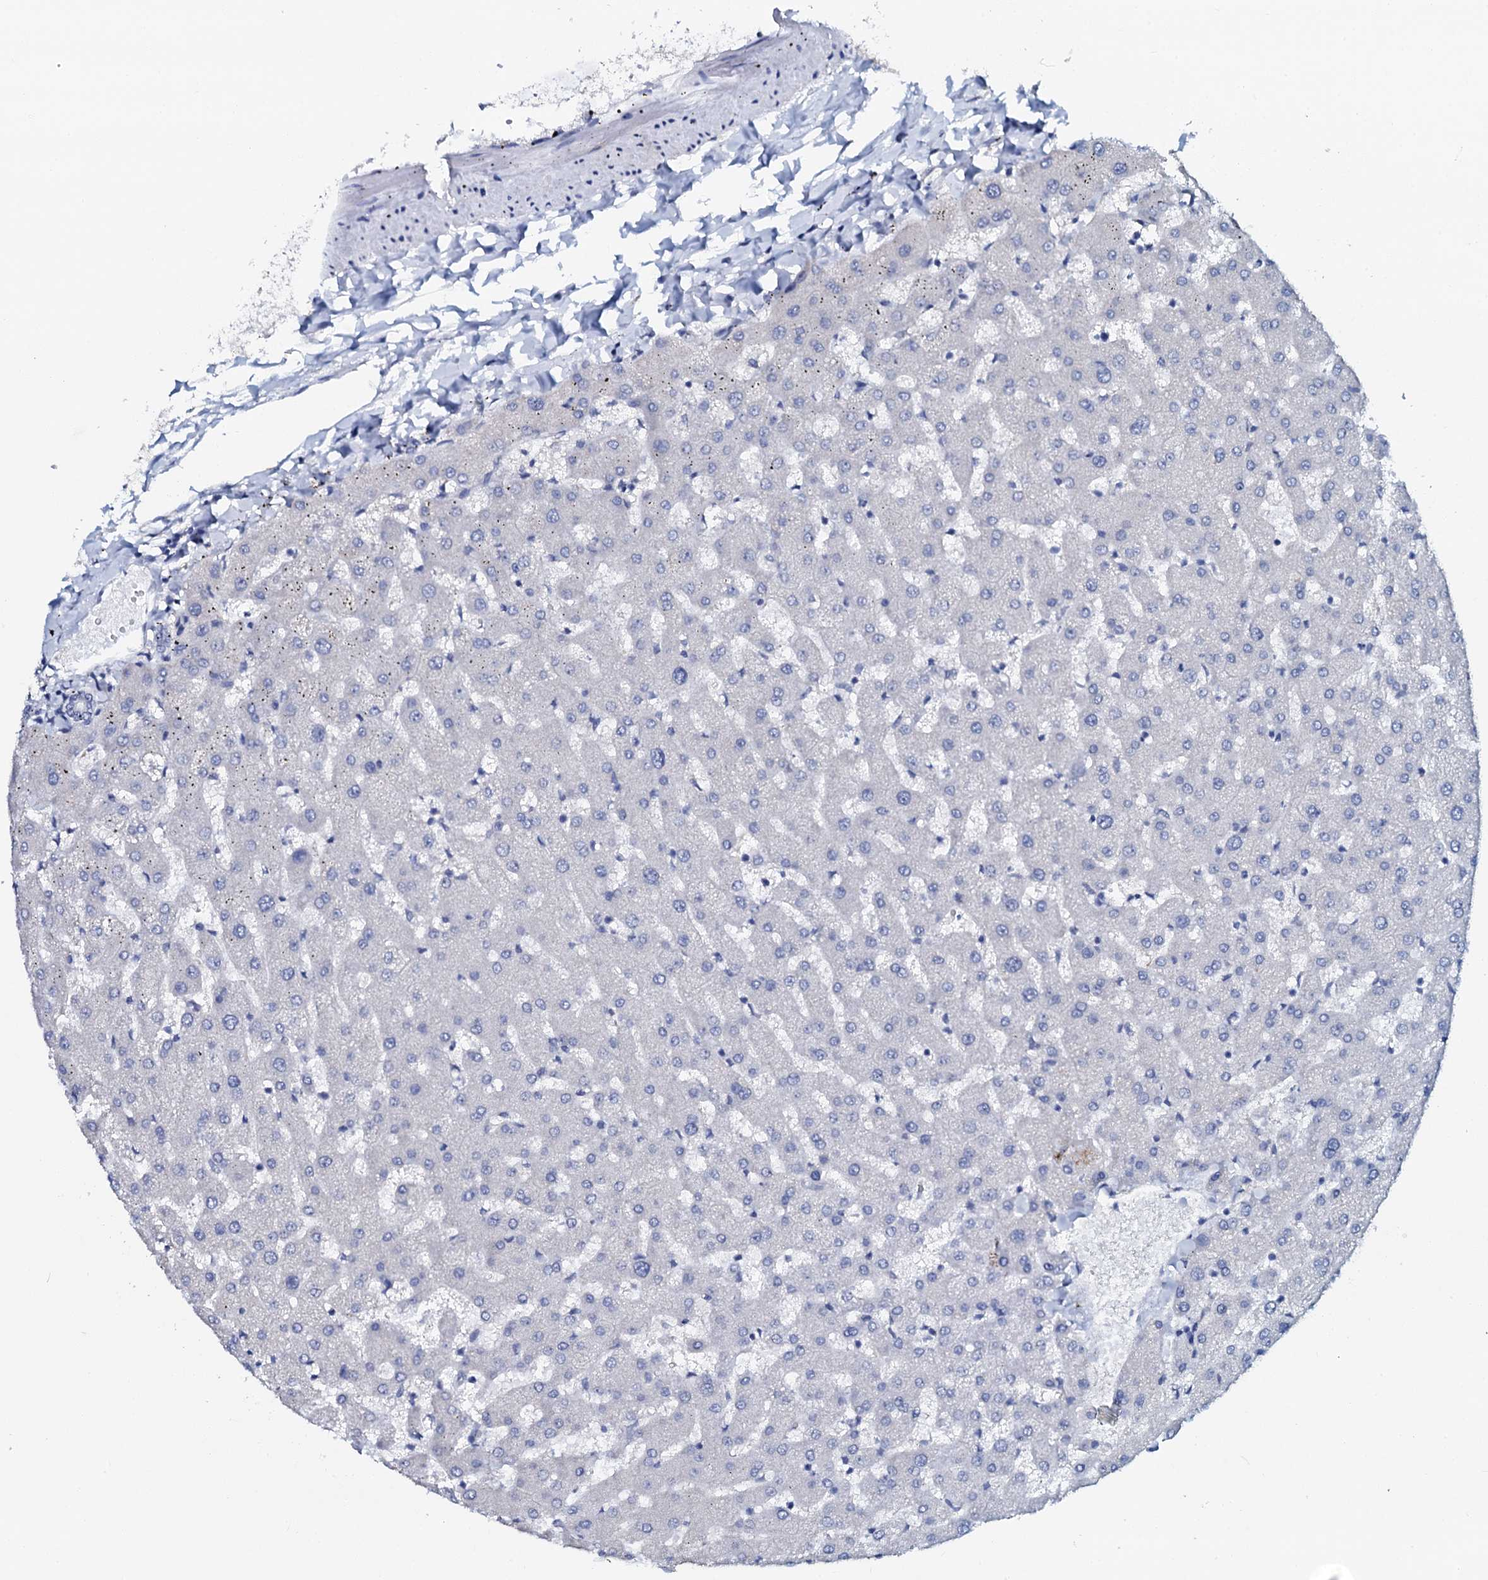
{"staining": {"intensity": "negative", "quantity": "none", "location": "none"}, "tissue": "liver", "cell_type": "Cholangiocytes", "image_type": "normal", "snomed": [{"axis": "morphology", "description": "Normal tissue, NOS"}, {"axis": "topography", "description": "Liver"}], "caption": "Immunohistochemistry image of benign liver: human liver stained with DAB demonstrates no significant protein expression in cholangiocytes.", "gene": "AMER2", "patient": {"sex": "female", "age": 63}}